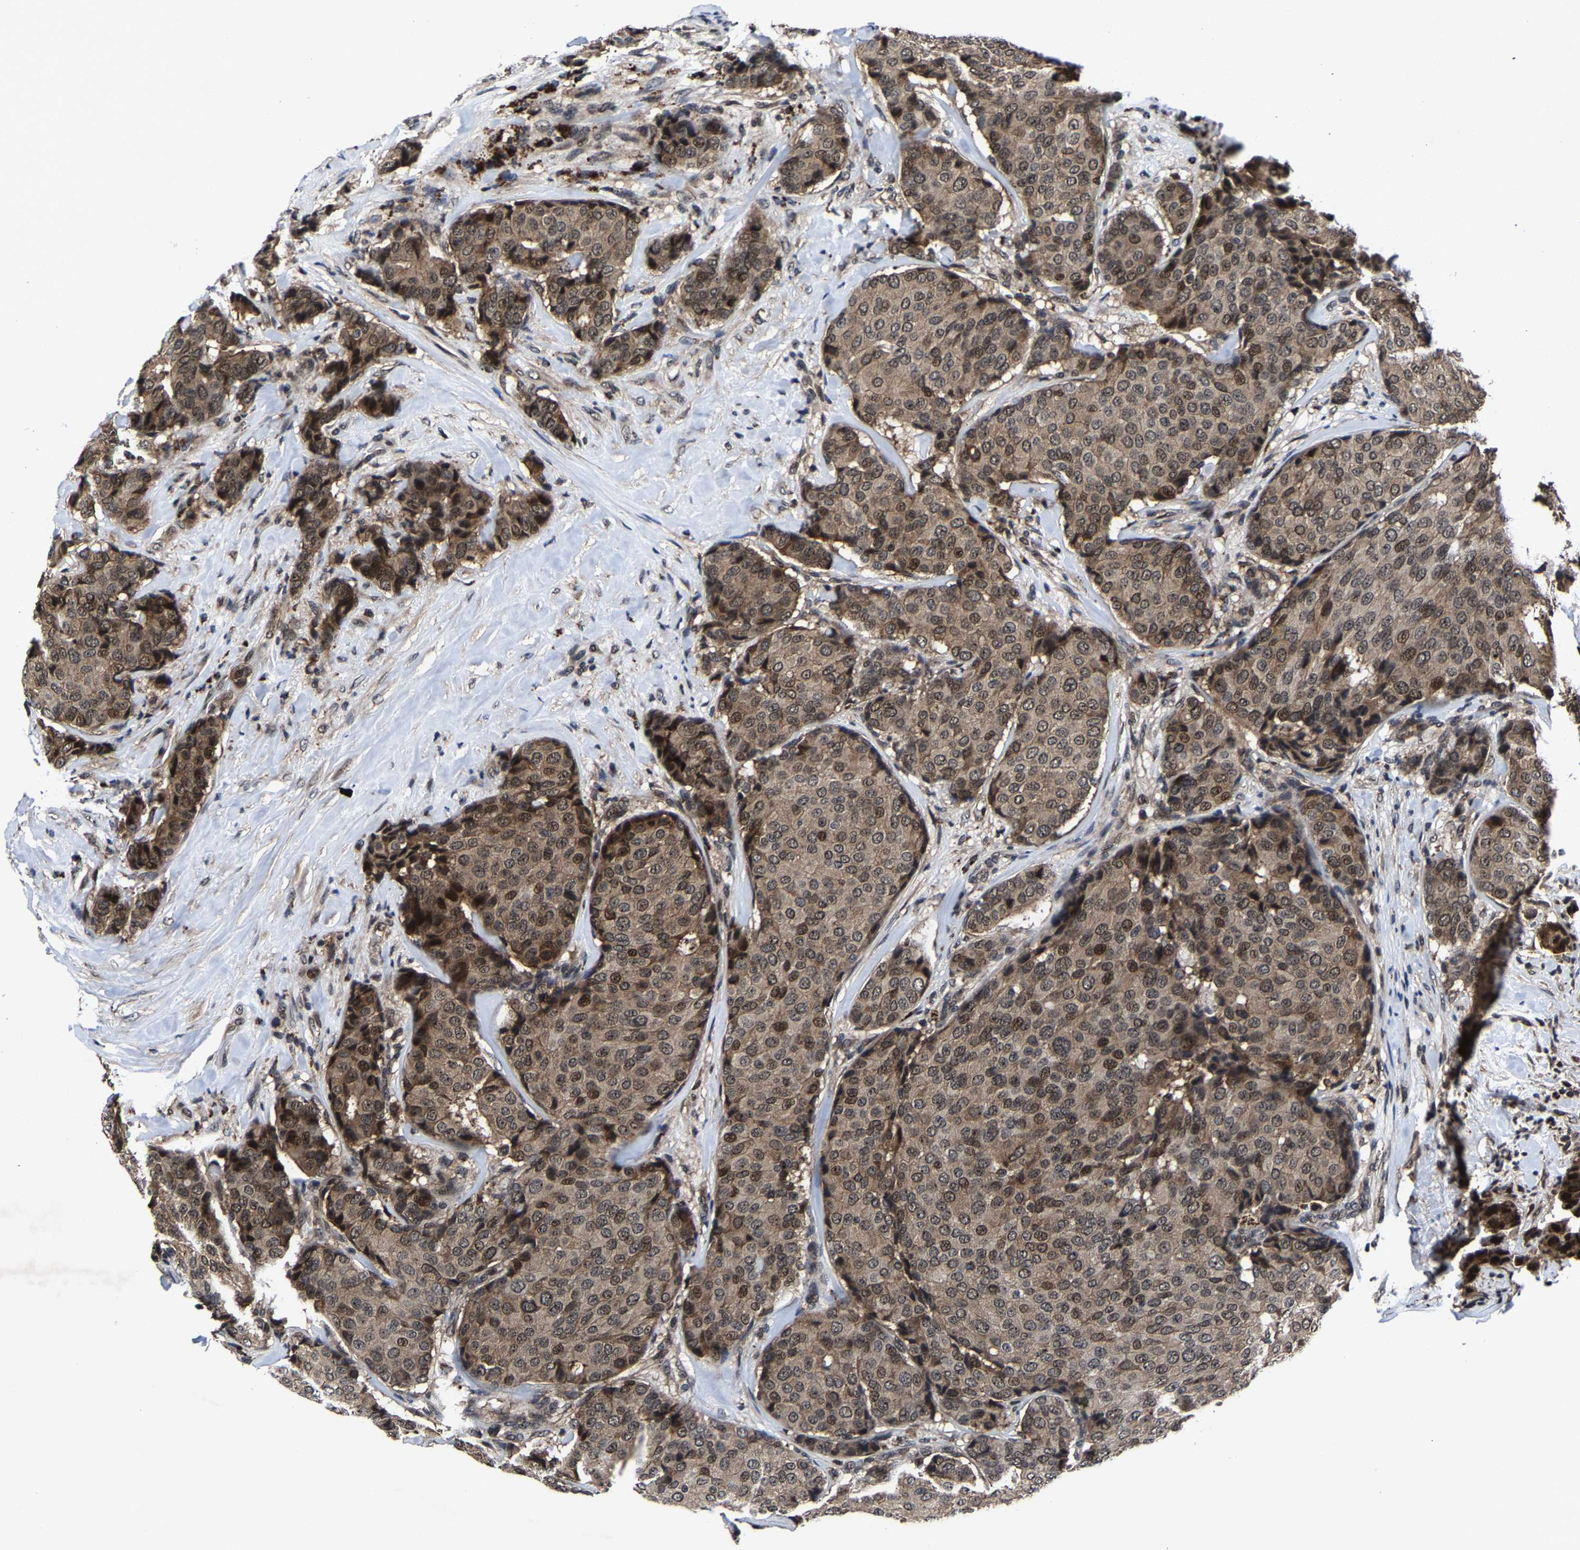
{"staining": {"intensity": "moderate", "quantity": ">75%", "location": "cytoplasmic/membranous,nuclear"}, "tissue": "breast cancer", "cell_type": "Tumor cells", "image_type": "cancer", "snomed": [{"axis": "morphology", "description": "Duct carcinoma"}, {"axis": "topography", "description": "Breast"}], "caption": "A high-resolution histopathology image shows immunohistochemistry (IHC) staining of intraductal carcinoma (breast), which displays moderate cytoplasmic/membranous and nuclear staining in about >75% of tumor cells.", "gene": "ZCCHC7", "patient": {"sex": "female", "age": 75}}